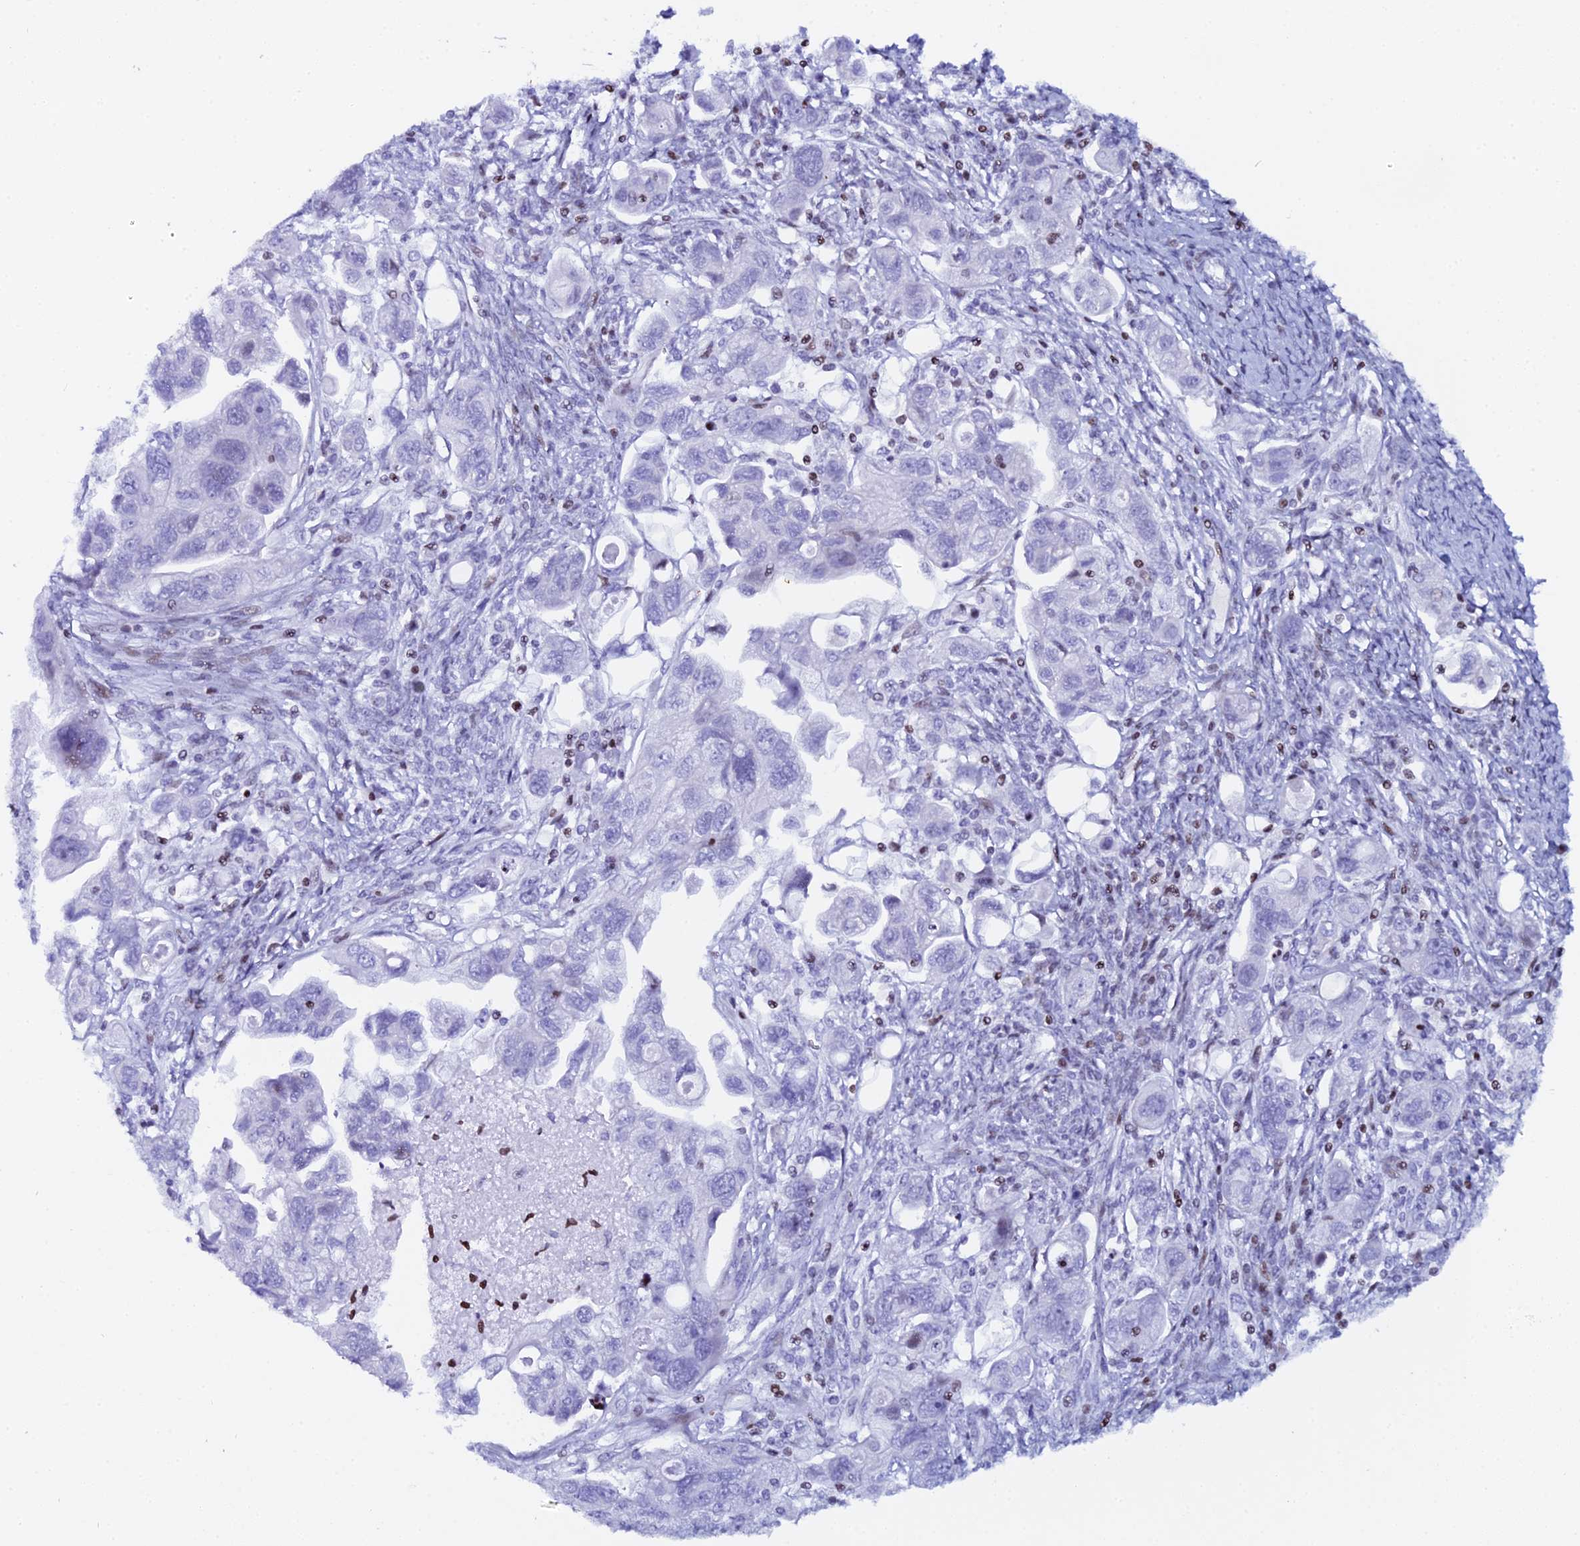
{"staining": {"intensity": "moderate", "quantity": "<25%", "location": "nuclear"}, "tissue": "ovarian cancer", "cell_type": "Tumor cells", "image_type": "cancer", "snomed": [{"axis": "morphology", "description": "Carcinoma, NOS"}, {"axis": "morphology", "description": "Cystadenocarcinoma, serous, NOS"}, {"axis": "topography", "description": "Ovary"}], "caption": "Protein expression analysis of ovarian cancer displays moderate nuclear expression in about <25% of tumor cells.", "gene": "MYNN", "patient": {"sex": "female", "age": 69}}